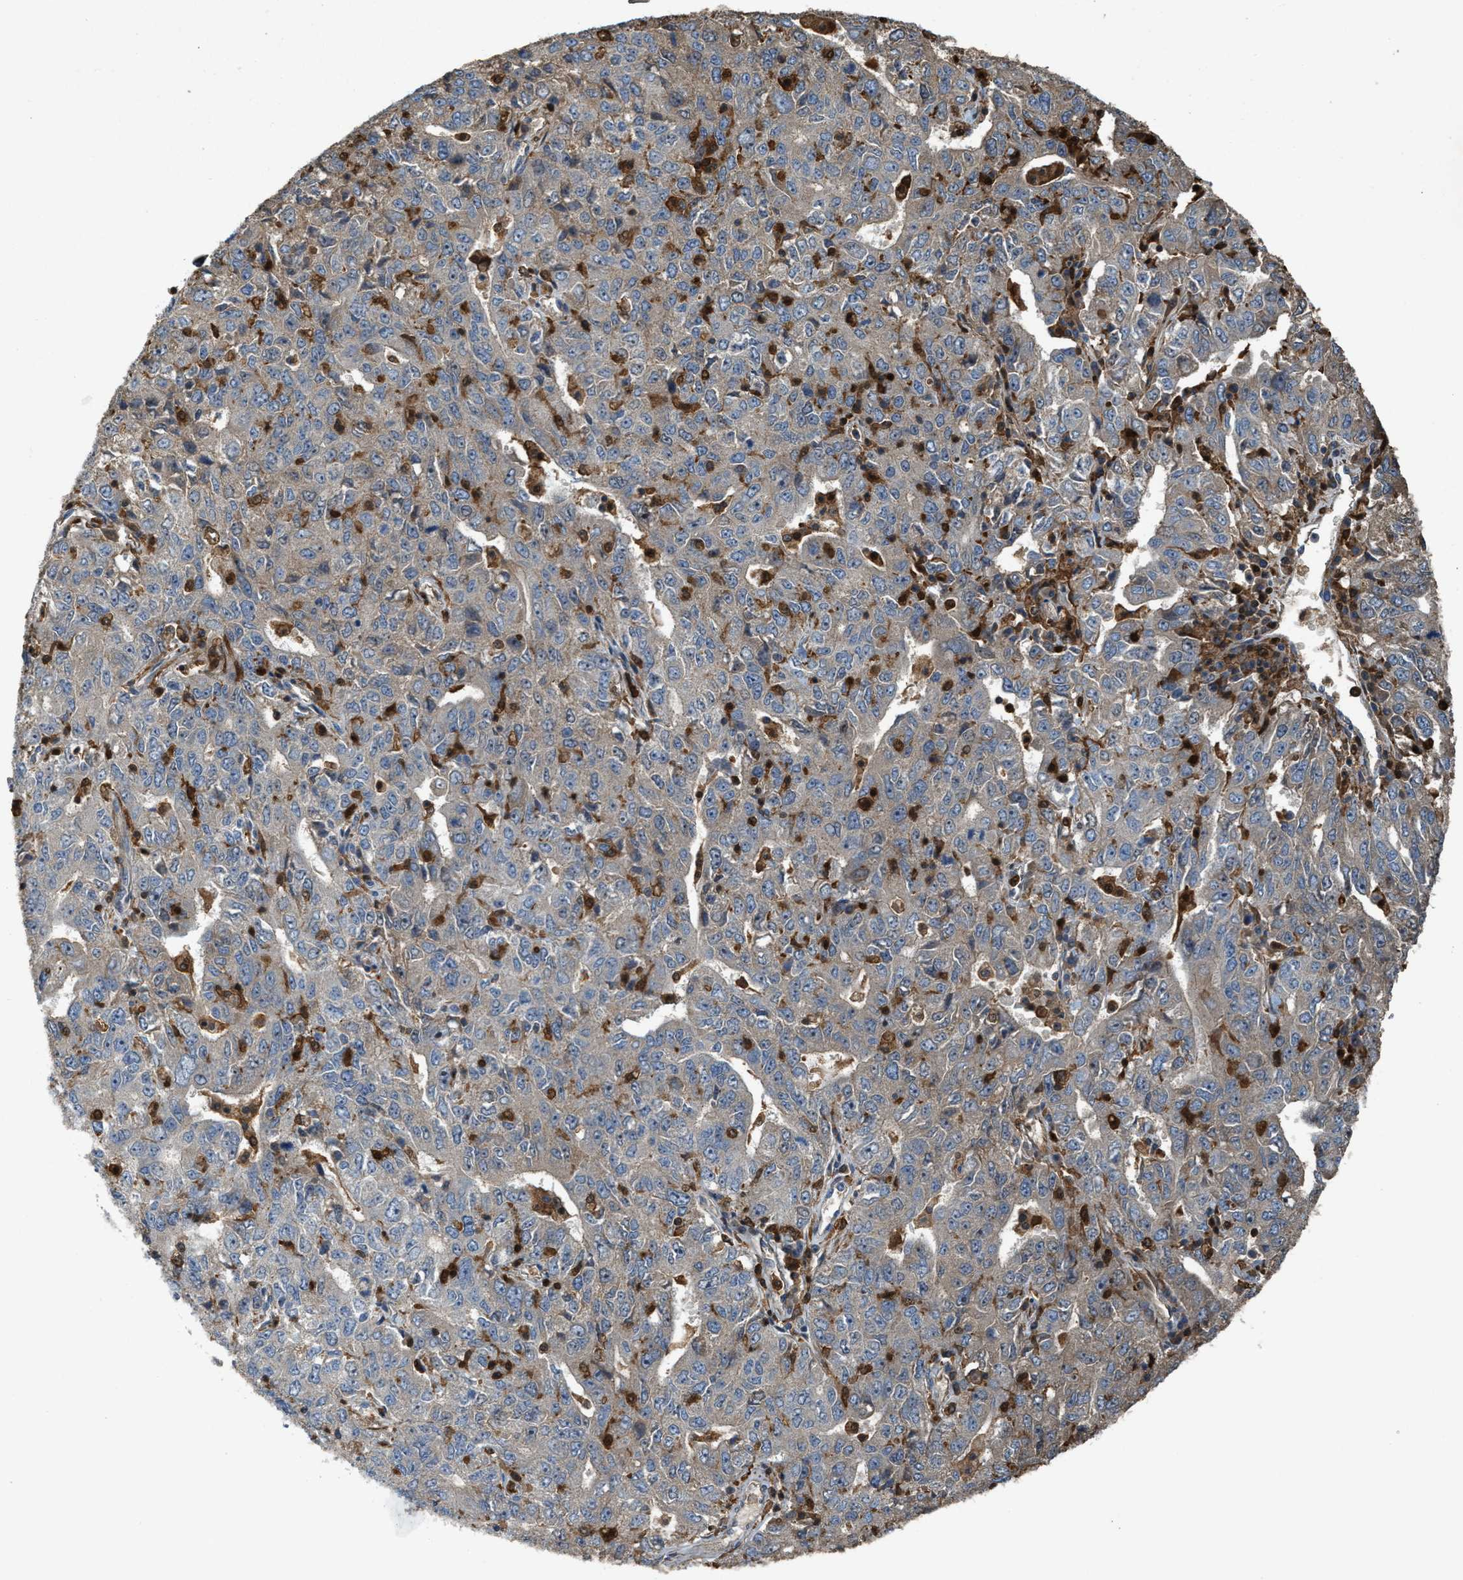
{"staining": {"intensity": "negative", "quantity": "none", "location": "none"}, "tissue": "ovarian cancer", "cell_type": "Tumor cells", "image_type": "cancer", "snomed": [{"axis": "morphology", "description": "Carcinoma, endometroid"}, {"axis": "topography", "description": "Ovary"}], "caption": "High power microscopy image of an IHC histopathology image of ovarian cancer, revealing no significant expression in tumor cells.", "gene": "SERPINB5", "patient": {"sex": "female", "age": 62}}